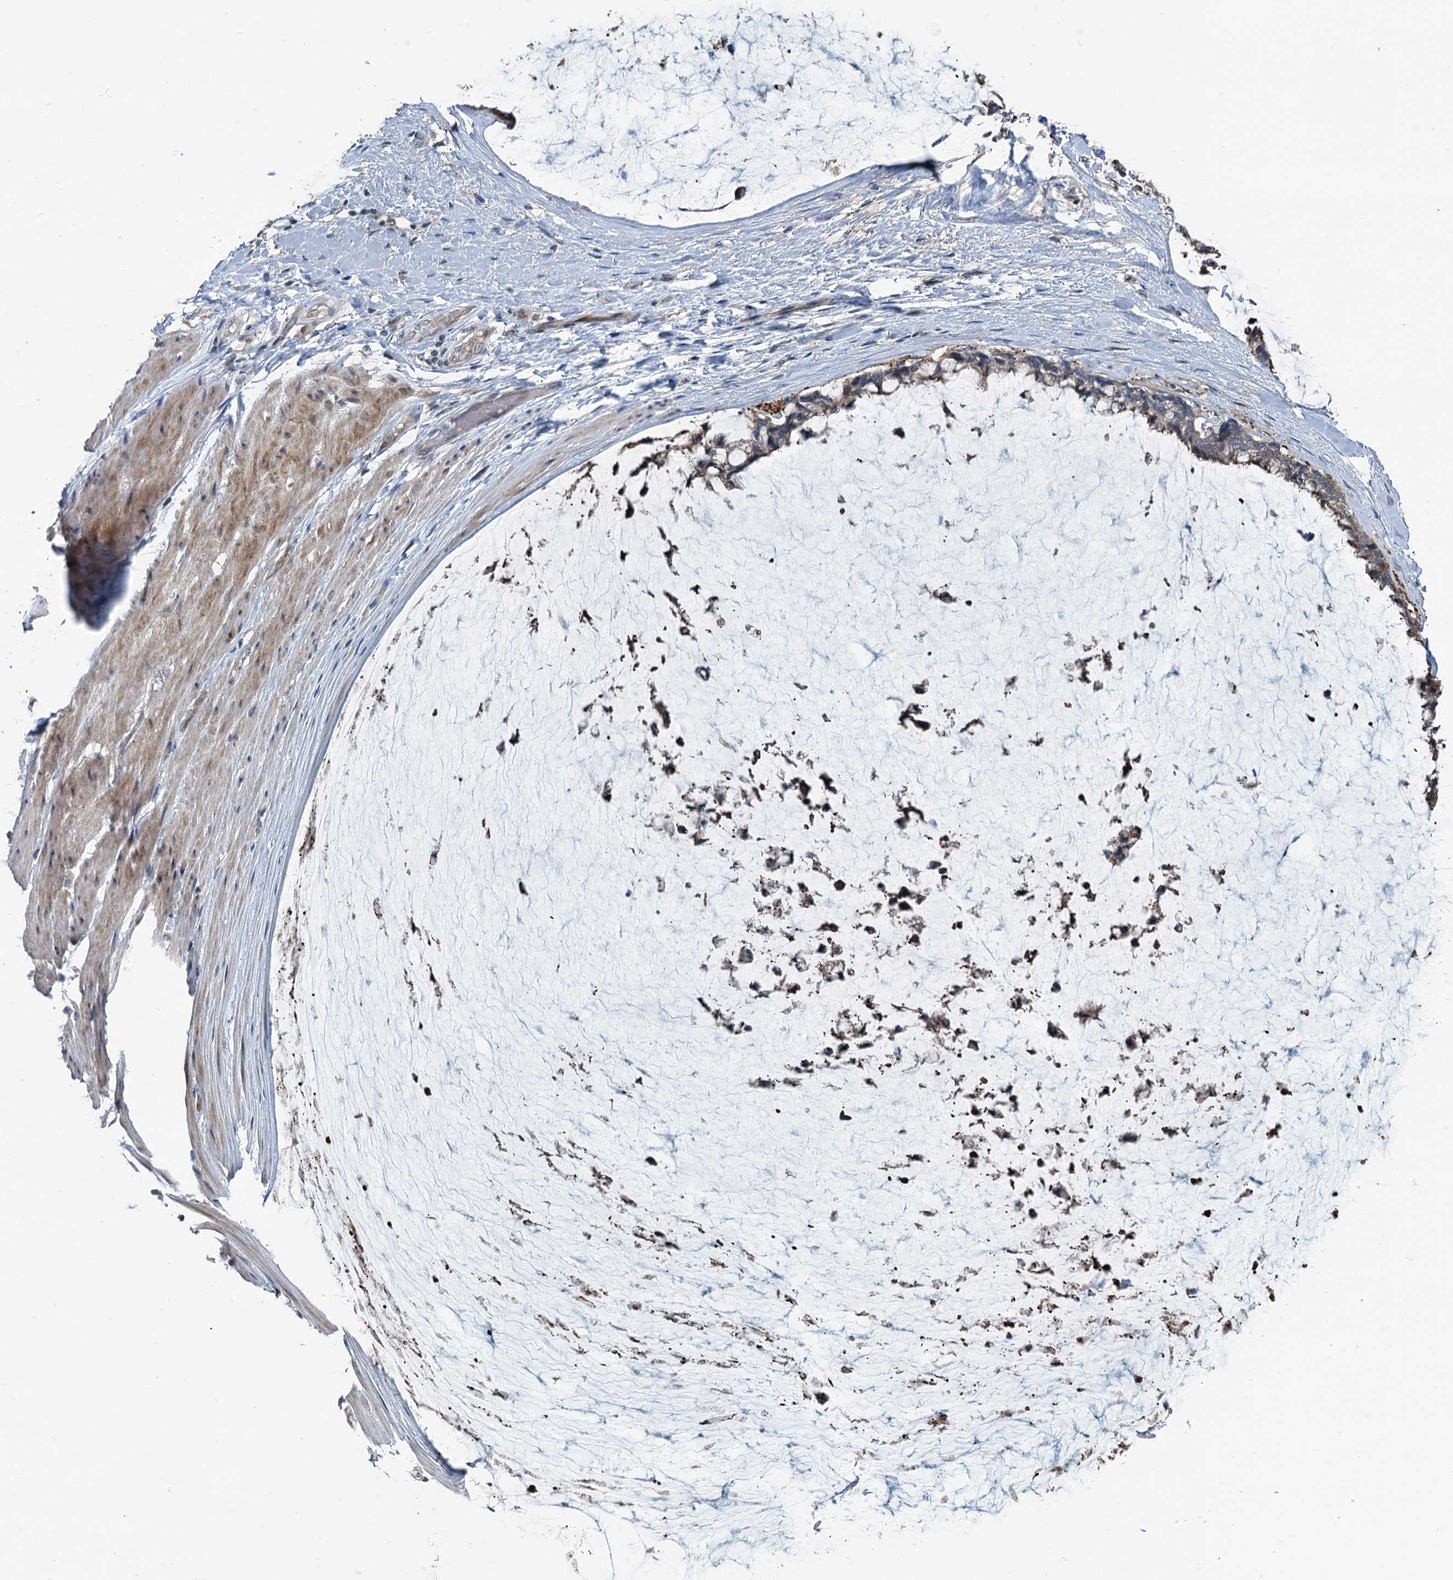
{"staining": {"intensity": "moderate", "quantity": ">75%", "location": "cytoplasmic/membranous"}, "tissue": "ovarian cancer", "cell_type": "Tumor cells", "image_type": "cancer", "snomed": [{"axis": "morphology", "description": "Cystadenocarcinoma, mucinous, NOS"}, {"axis": "topography", "description": "Ovary"}], "caption": "About >75% of tumor cells in ovarian cancer (mucinous cystadenocarcinoma) display moderate cytoplasmic/membranous protein staining as visualized by brown immunohistochemical staining.", "gene": "TEDC1", "patient": {"sex": "female", "age": 39}}